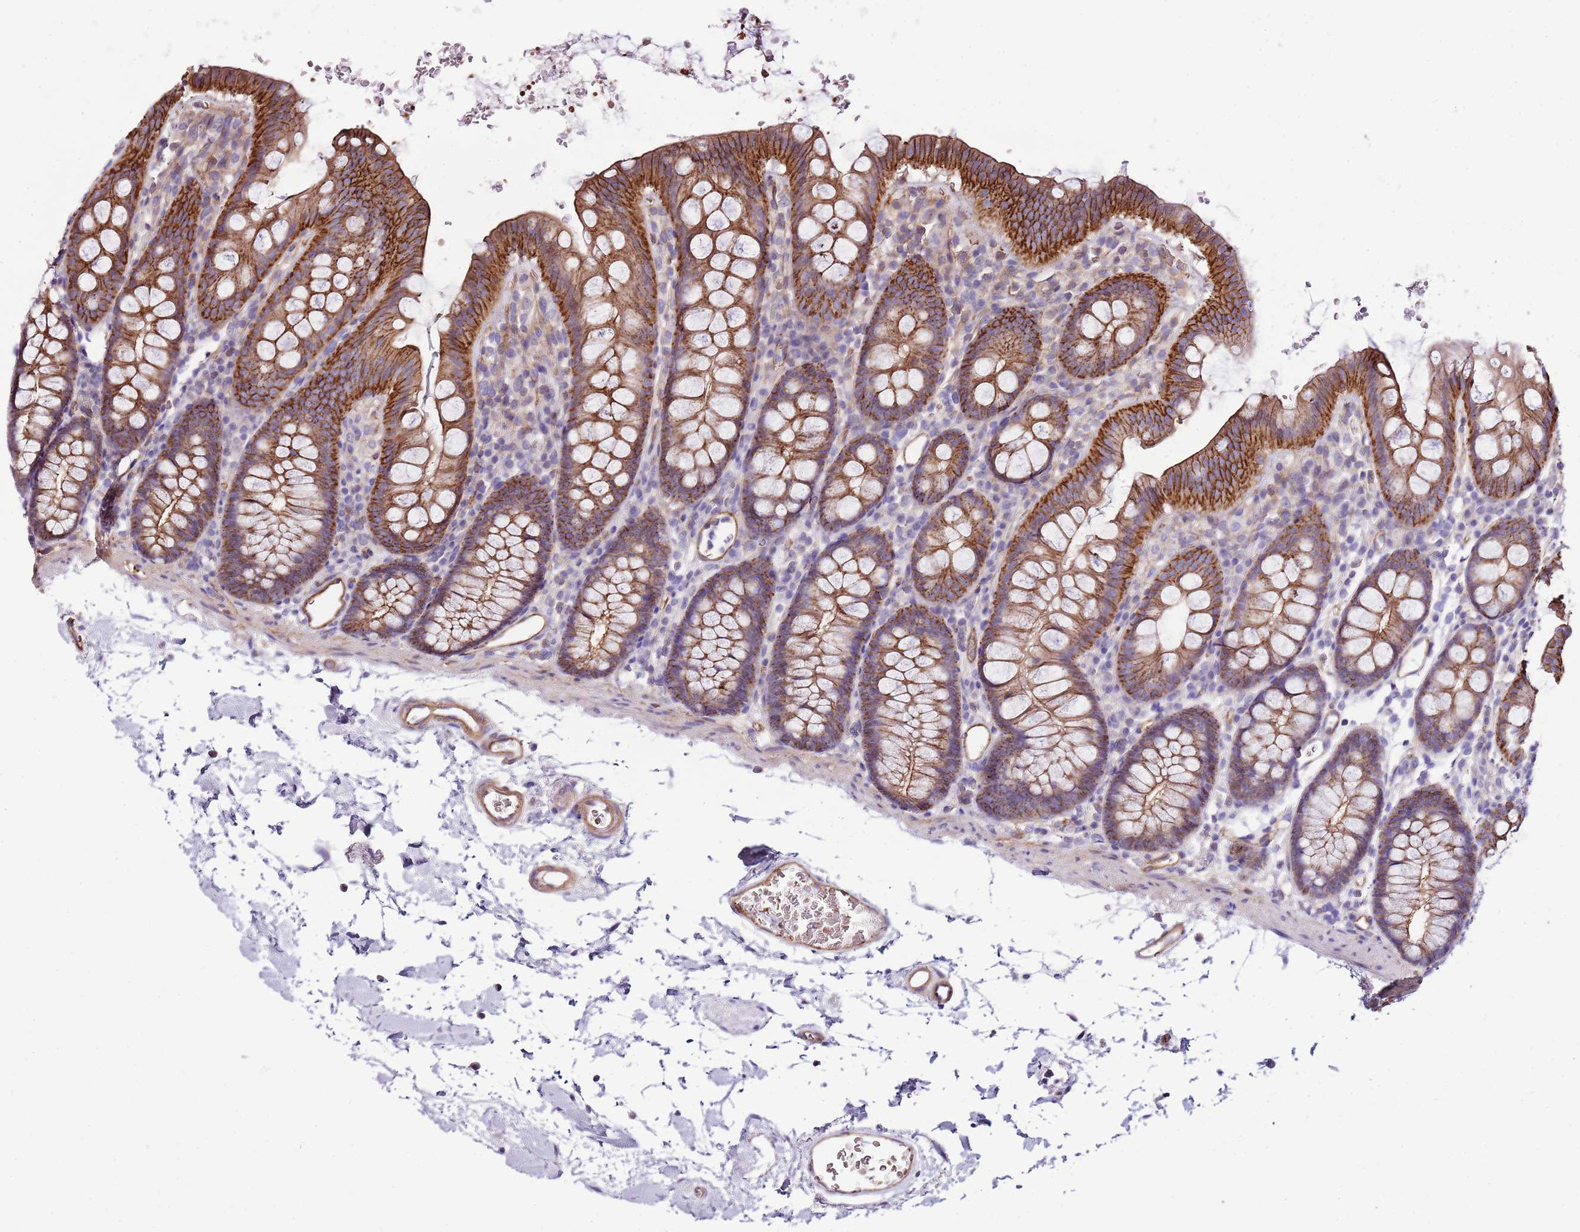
{"staining": {"intensity": "moderate", "quantity": ">75%", "location": "cytoplasmic/membranous"}, "tissue": "colon", "cell_type": "Endothelial cells", "image_type": "normal", "snomed": [{"axis": "morphology", "description": "Normal tissue, NOS"}, {"axis": "topography", "description": "Colon"}], "caption": "Benign colon reveals moderate cytoplasmic/membranous staining in approximately >75% of endothelial cells.", "gene": "GFRAL", "patient": {"sex": "male", "age": 75}}